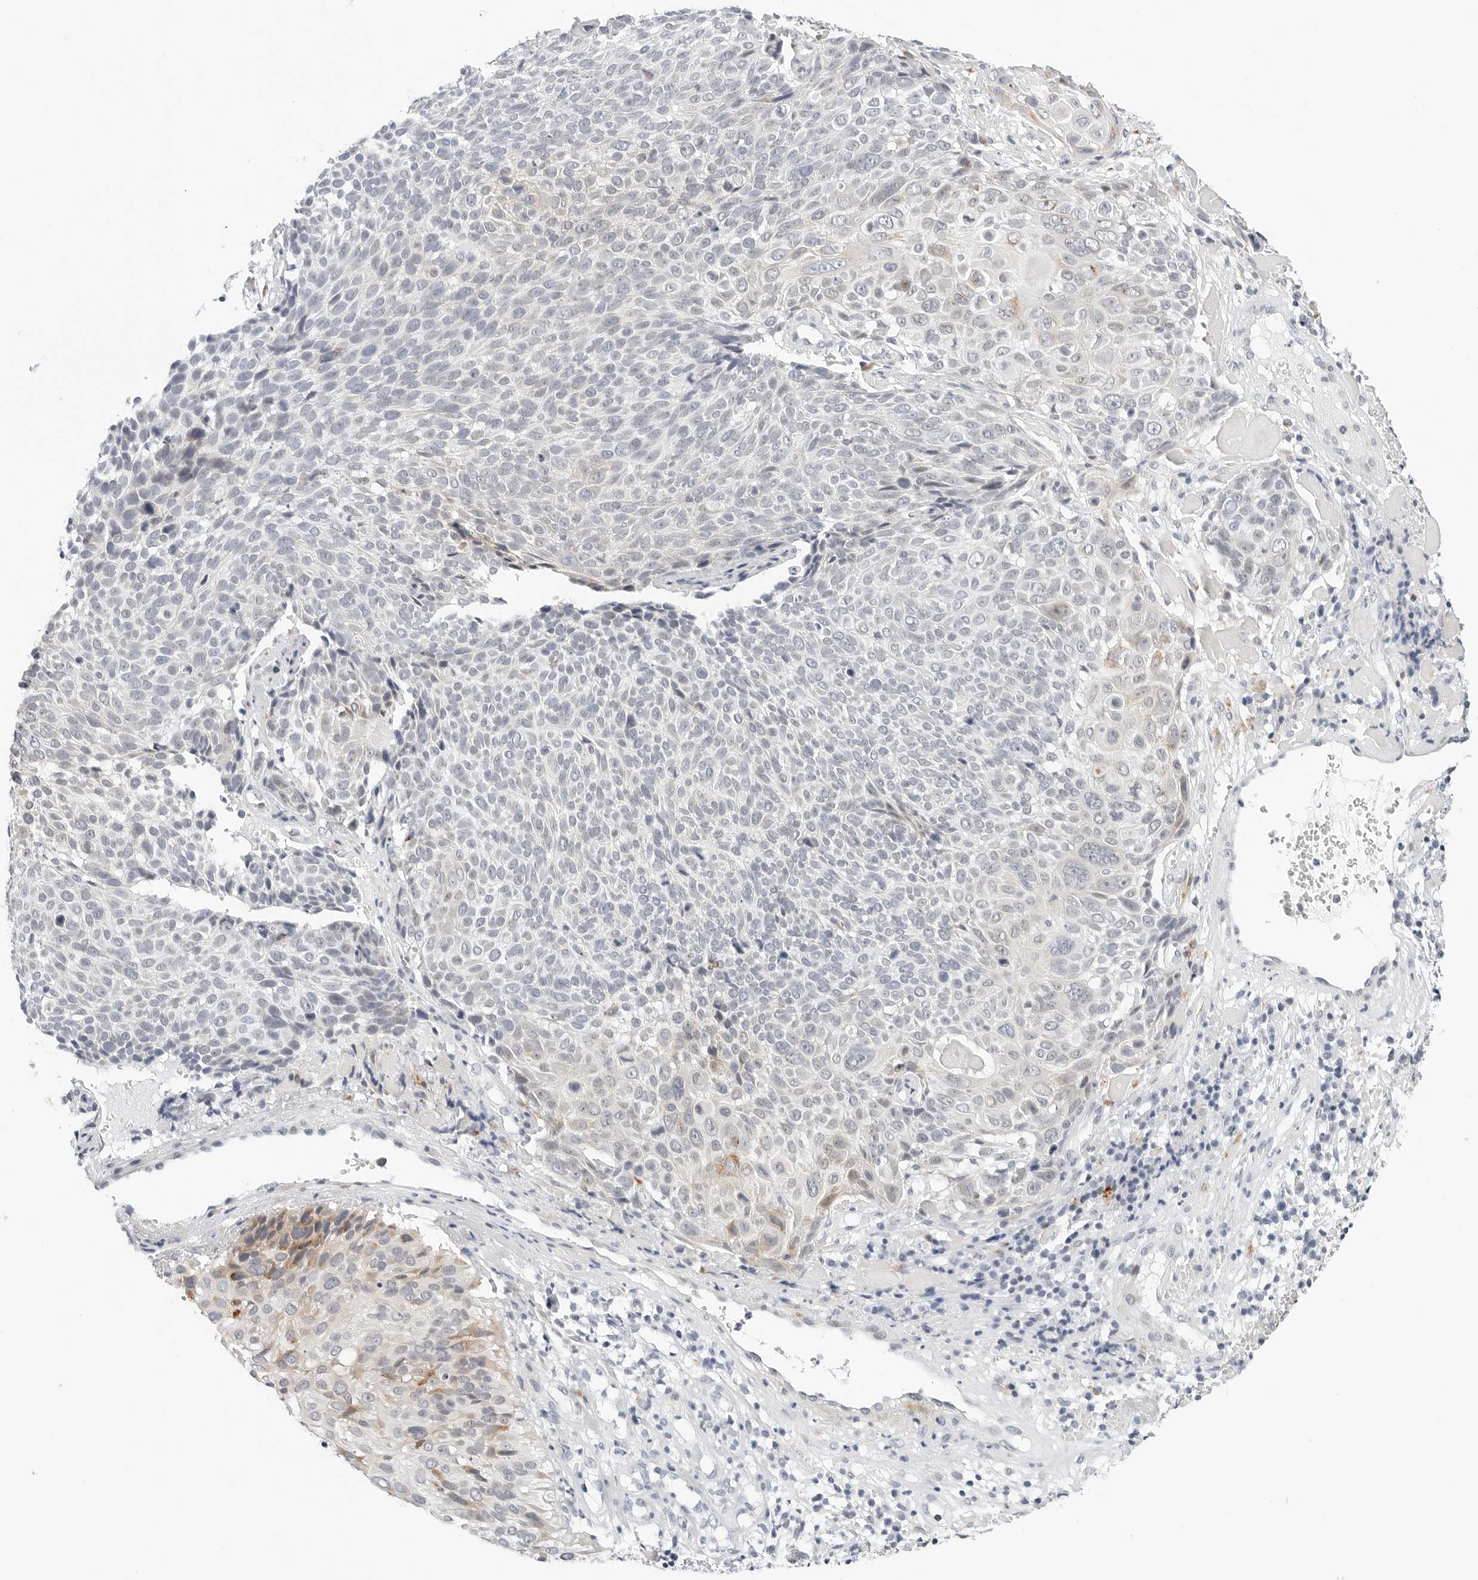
{"staining": {"intensity": "moderate", "quantity": "<25%", "location": "cytoplasmic/membranous"}, "tissue": "cervical cancer", "cell_type": "Tumor cells", "image_type": "cancer", "snomed": [{"axis": "morphology", "description": "Squamous cell carcinoma, NOS"}, {"axis": "topography", "description": "Cervix"}], "caption": "DAB (3,3'-diaminobenzidine) immunohistochemical staining of human cervical cancer (squamous cell carcinoma) demonstrates moderate cytoplasmic/membranous protein staining in approximately <25% of tumor cells.", "gene": "TSEN2", "patient": {"sex": "female", "age": 74}}